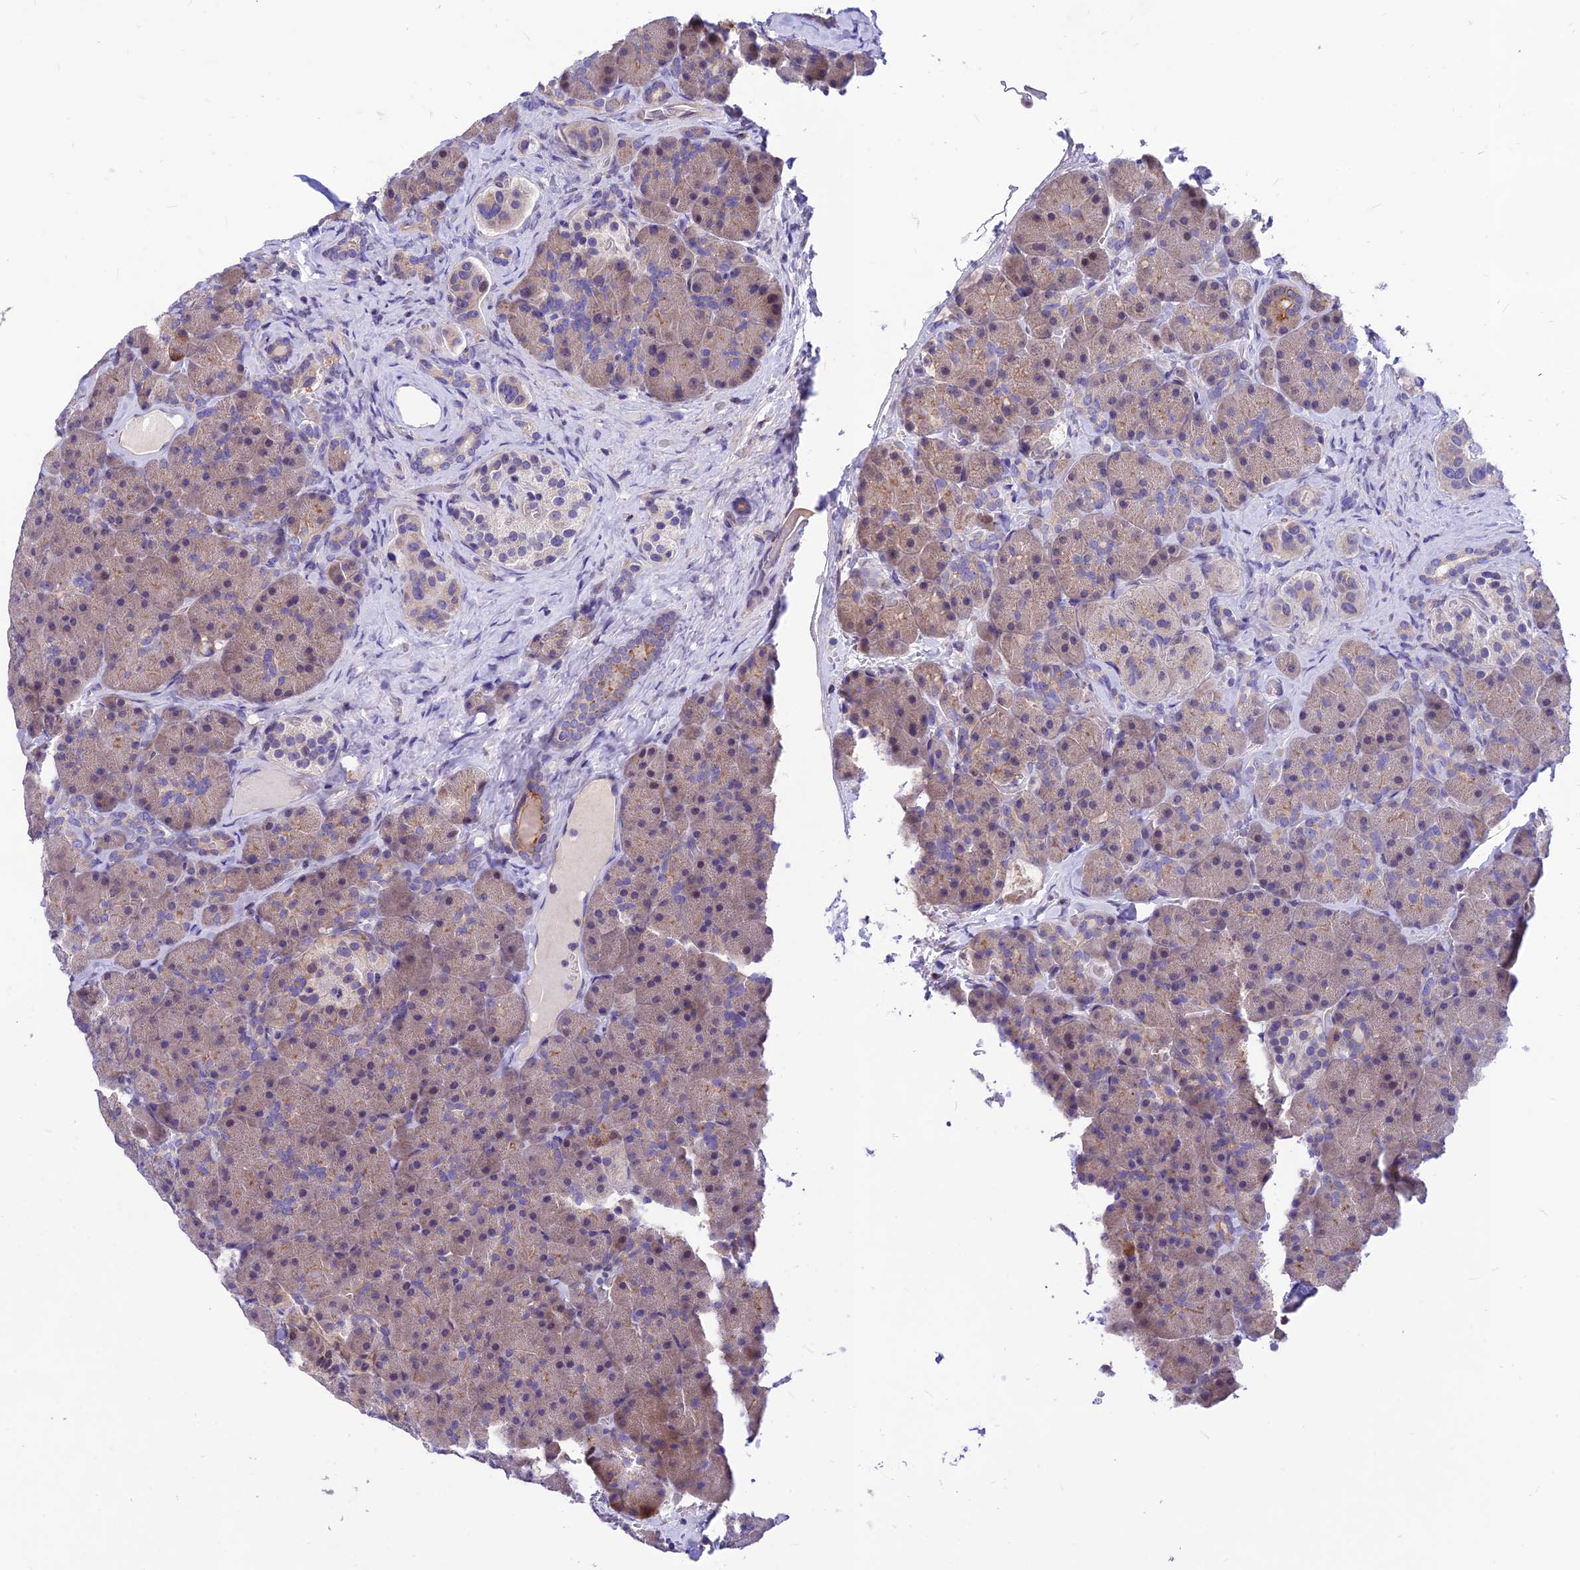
{"staining": {"intensity": "moderate", "quantity": "<25%", "location": "cytoplasmic/membranous"}, "tissue": "pancreas", "cell_type": "Exocrine glandular cells", "image_type": "normal", "snomed": [{"axis": "morphology", "description": "Normal tissue, NOS"}, {"axis": "topography", "description": "Pancreas"}], "caption": "IHC image of normal pancreas: human pancreas stained using immunohistochemistry (IHC) shows low levels of moderate protein expression localized specifically in the cytoplasmic/membranous of exocrine glandular cells, appearing as a cytoplasmic/membranous brown color.", "gene": "C6orf132", "patient": {"sex": "male", "age": 36}}